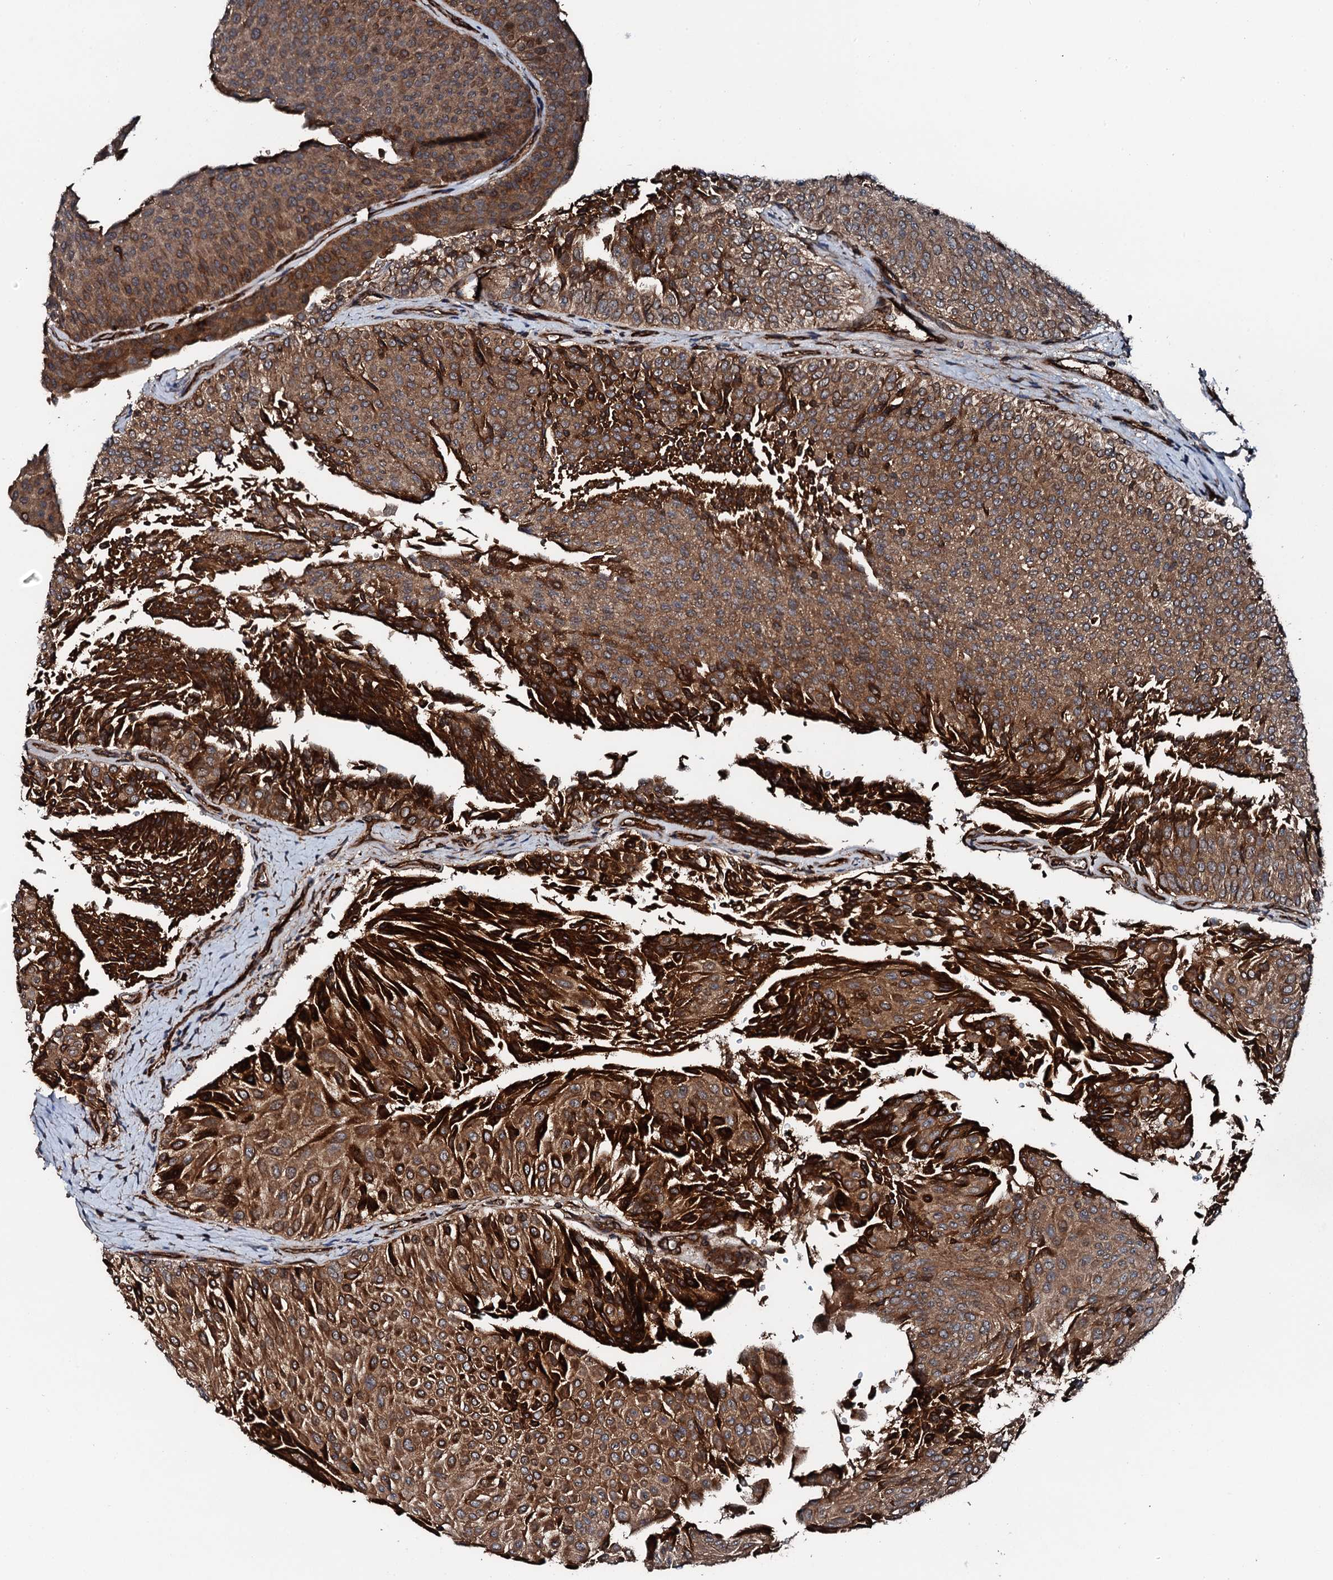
{"staining": {"intensity": "strong", "quantity": ">75%", "location": "cytoplasmic/membranous"}, "tissue": "urothelial cancer", "cell_type": "Tumor cells", "image_type": "cancer", "snomed": [{"axis": "morphology", "description": "Urothelial carcinoma, Low grade"}, {"axis": "topography", "description": "Urinary bladder"}], "caption": "Immunohistochemistry (IHC) of human urothelial carcinoma (low-grade) shows high levels of strong cytoplasmic/membranous staining in about >75% of tumor cells.", "gene": "FLYWCH1", "patient": {"sex": "male", "age": 78}}